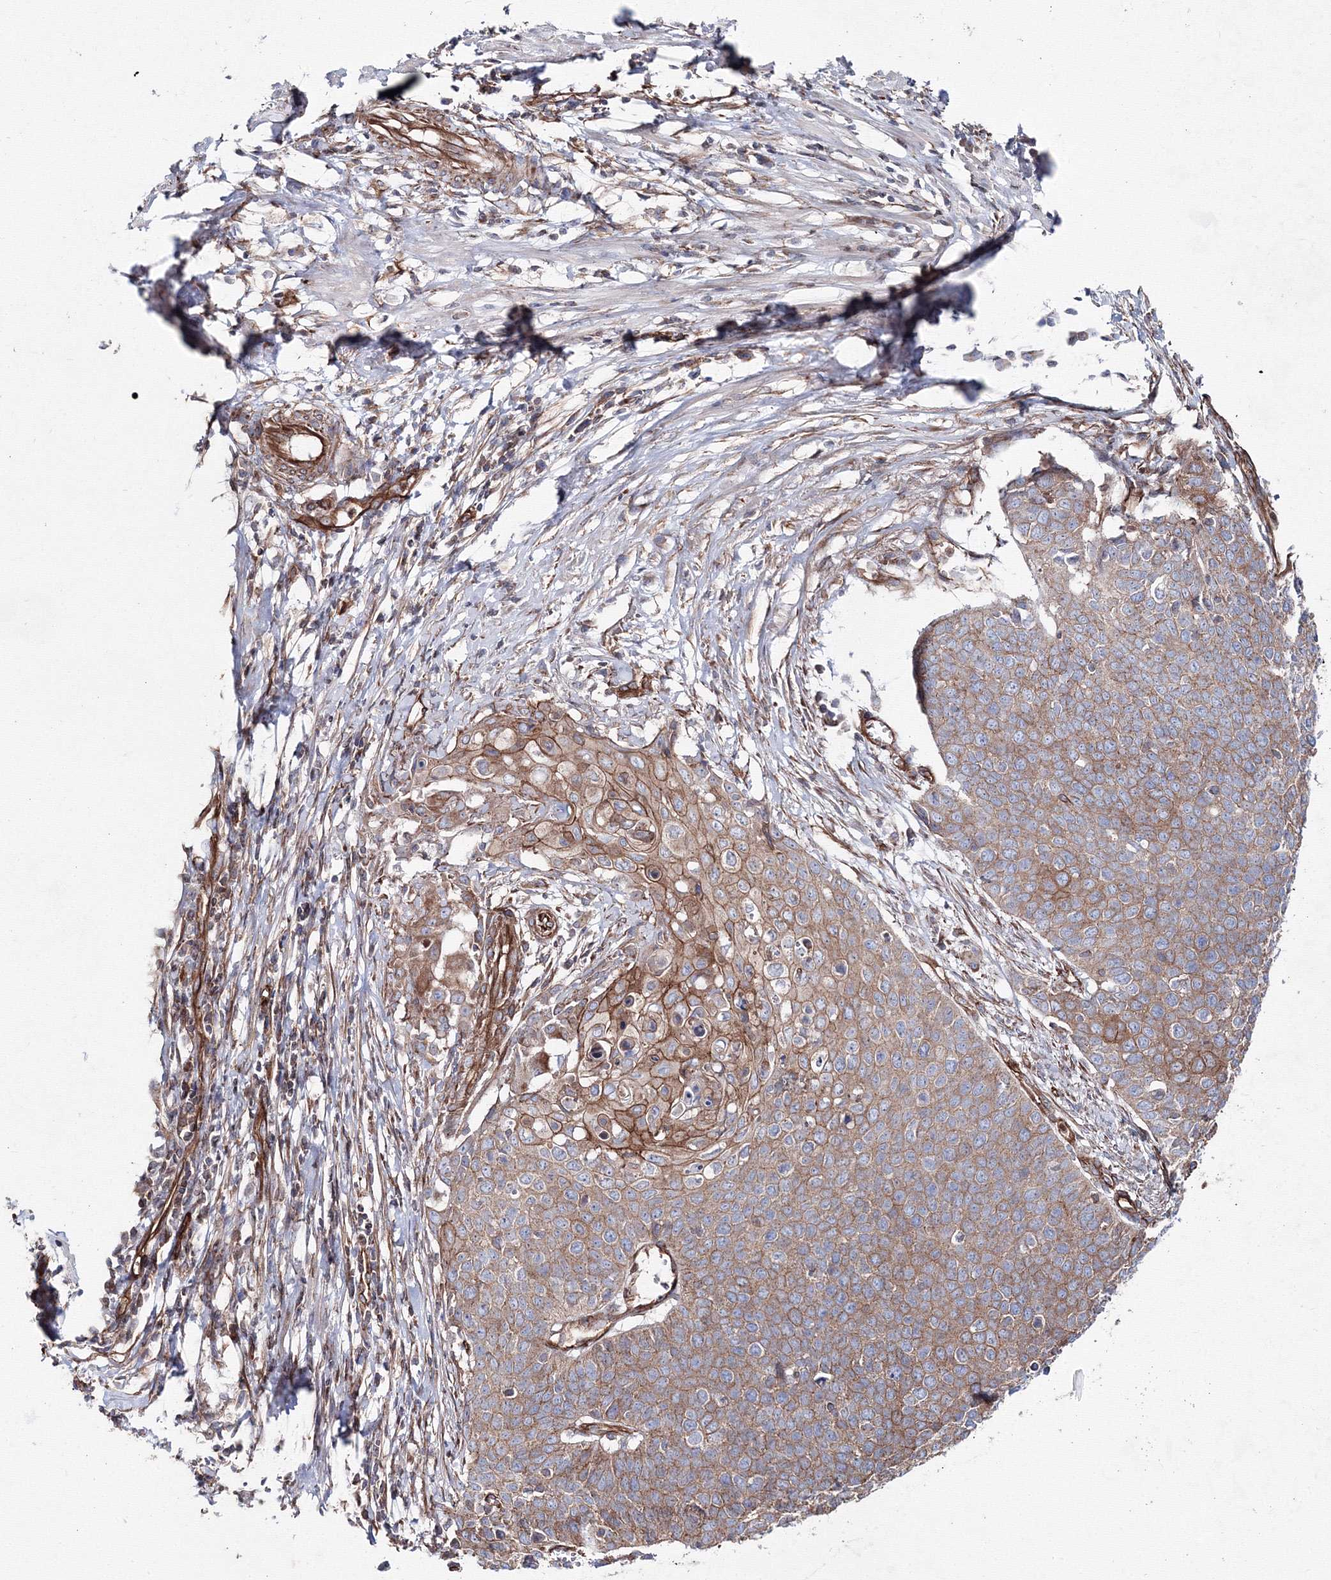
{"staining": {"intensity": "moderate", "quantity": ">75%", "location": "cytoplasmic/membranous"}, "tissue": "cervical cancer", "cell_type": "Tumor cells", "image_type": "cancer", "snomed": [{"axis": "morphology", "description": "Squamous cell carcinoma, NOS"}, {"axis": "topography", "description": "Cervix"}], "caption": "Cervical cancer (squamous cell carcinoma) stained with DAB immunohistochemistry (IHC) reveals medium levels of moderate cytoplasmic/membranous positivity in about >75% of tumor cells. Immunohistochemistry (ihc) stains the protein of interest in brown and the nuclei are stained blue.", "gene": "ANKRD37", "patient": {"sex": "female", "age": 39}}